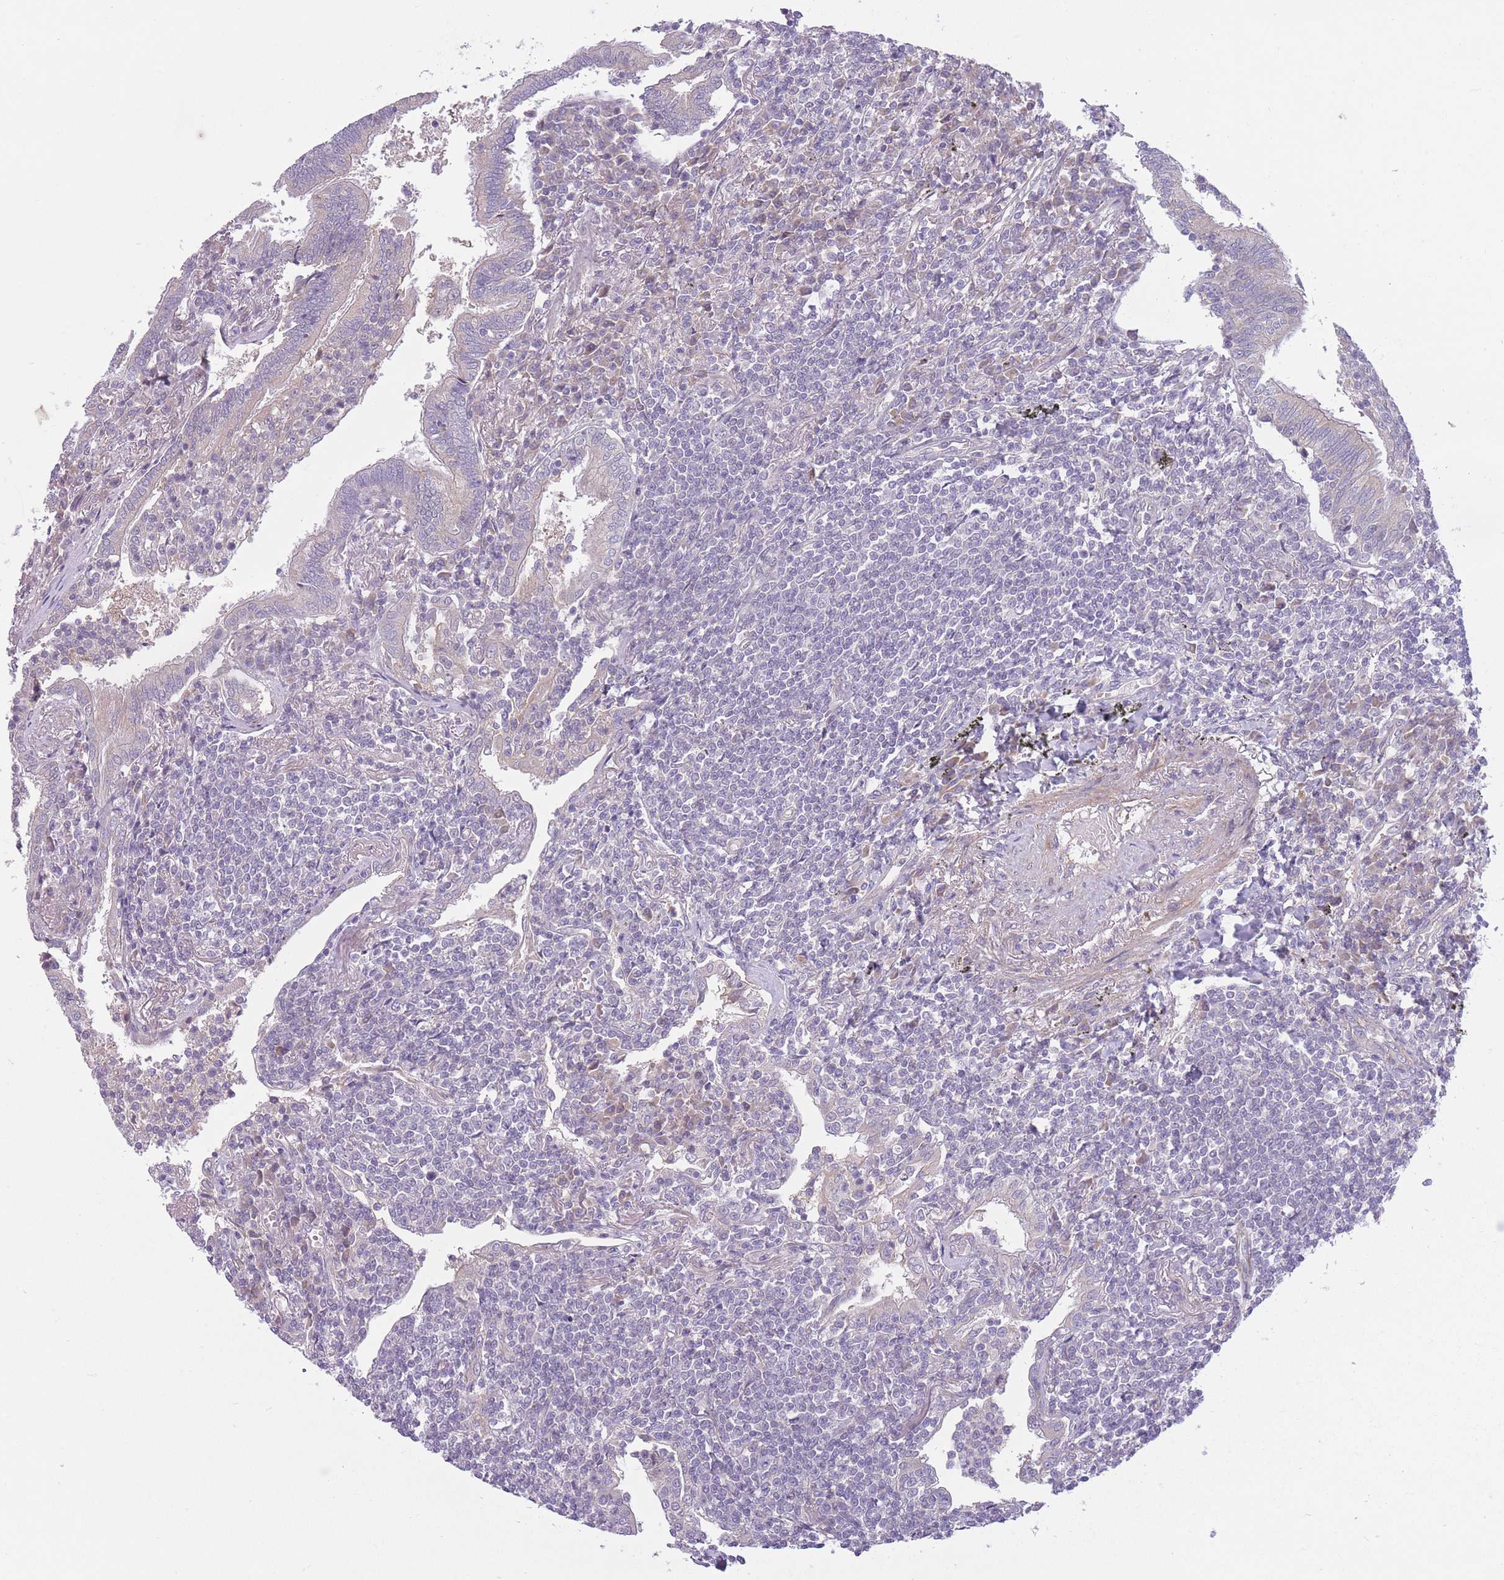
{"staining": {"intensity": "negative", "quantity": "none", "location": "none"}, "tissue": "lymphoma", "cell_type": "Tumor cells", "image_type": "cancer", "snomed": [{"axis": "morphology", "description": "Malignant lymphoma, non-Hodgkin's type, Low grade"}, {"axis": "topography", "description": "Lung"}], "caption": "An immunohistochemistry histopathology image of malignant lymphoma, non-Hodgkin's type (low-grade) is shown. There is no staining in tumor cells of malignant lymphoma, non-Hodgkin's type (low-grade).", "gene": "PNPLA5", "patient": {"sex": "female", "age": 71}}